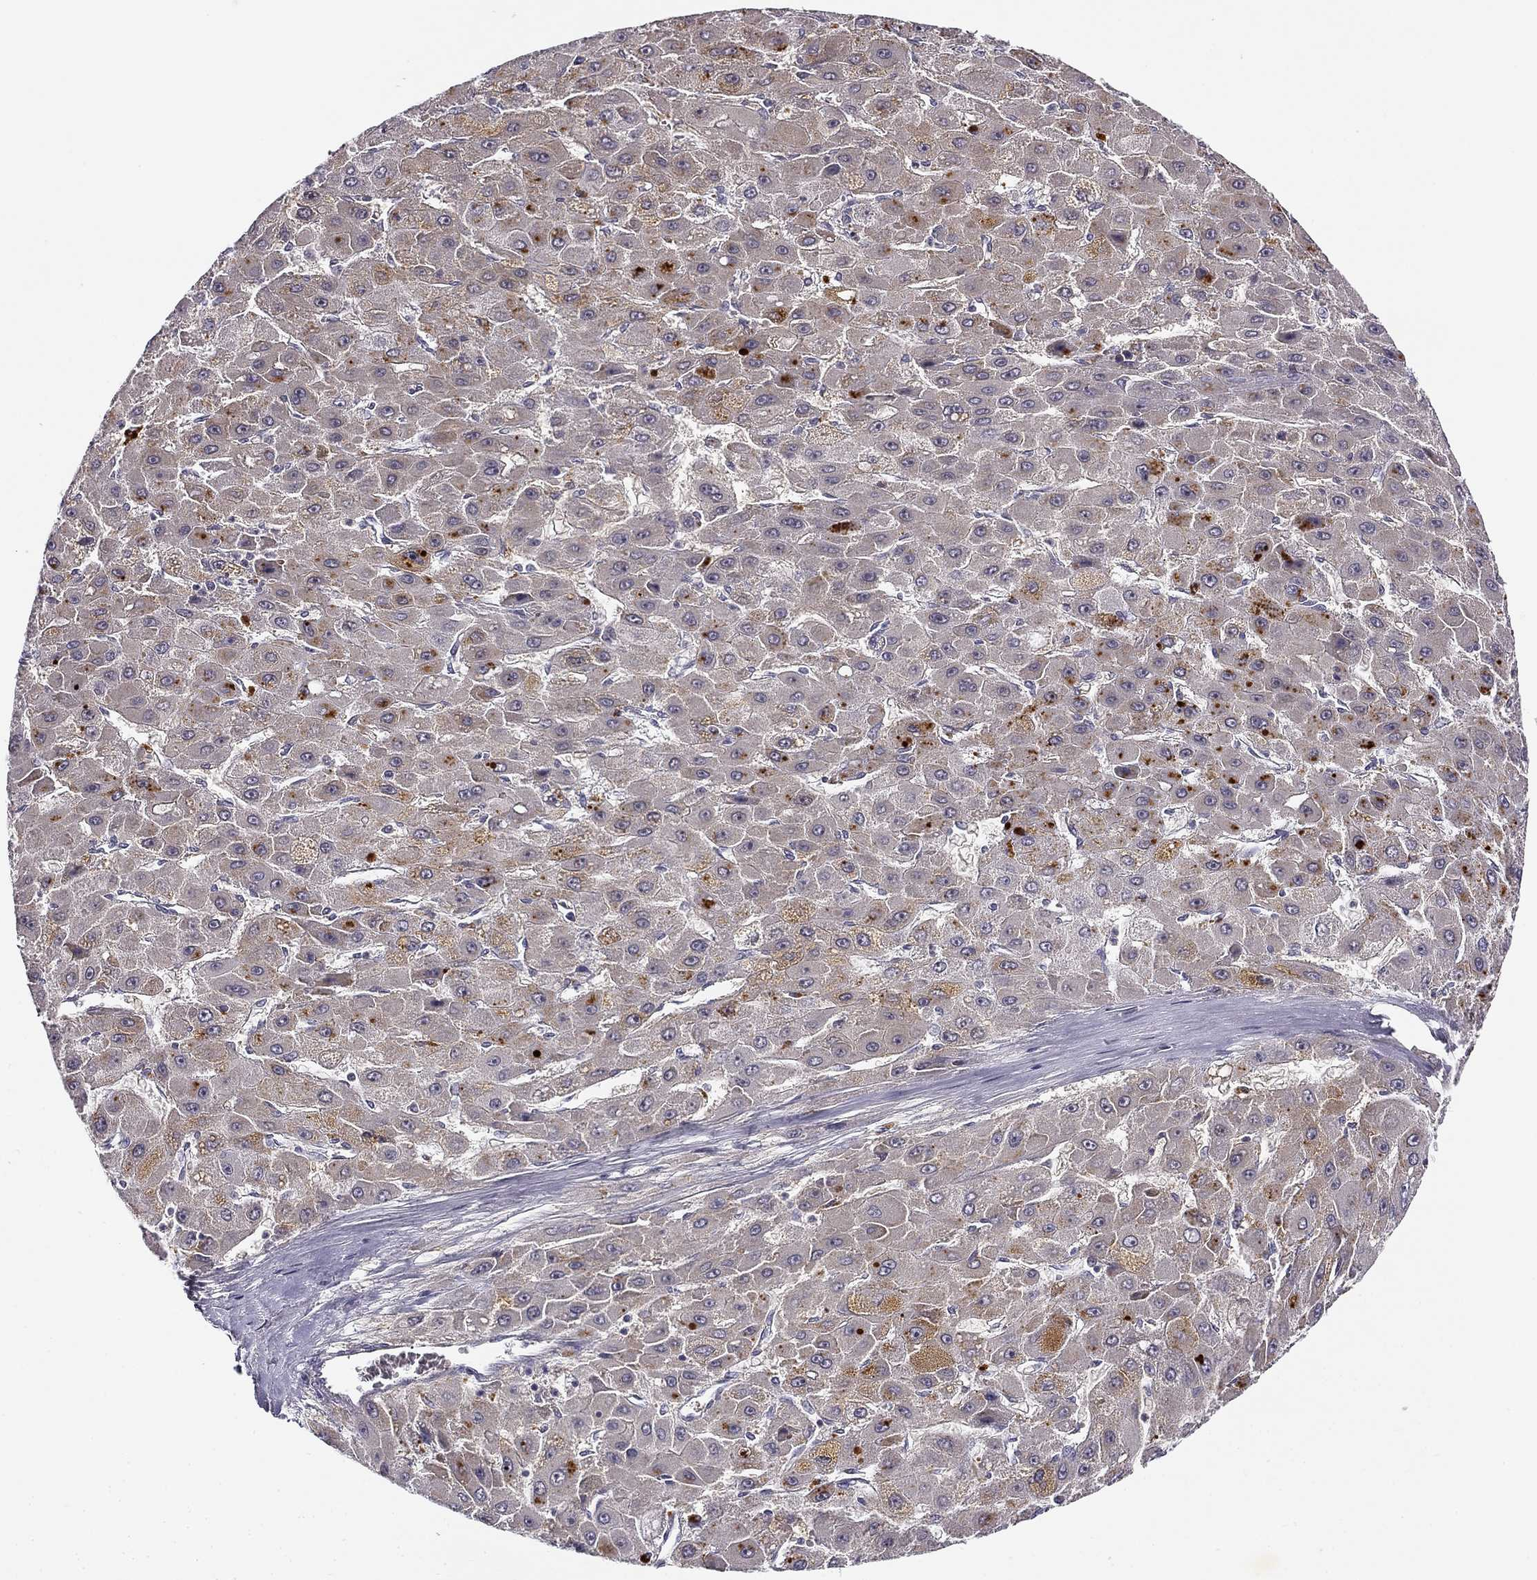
{"staining": {"intensity": "negative", "quantity": "none", "location": "none"}, "tissue": "liver cancer", "cell_type": "Tumor cells", "image_type": "cancer", "snomed": [{"axis": "morphology", "description": "Carcinoma, Hepatocellular, NOS"}, {"axis": "topography", "description": "Liver"}], "caption": "Tumor cells are negative for brown protein staining in hepatocellular carcinoma (liver). The staining is performed using DAB brown chromogen with nuclei counter-stained in using hematoxylin.", "gene": "CNR1", "patient": {"sex": "female", "age": 25}}